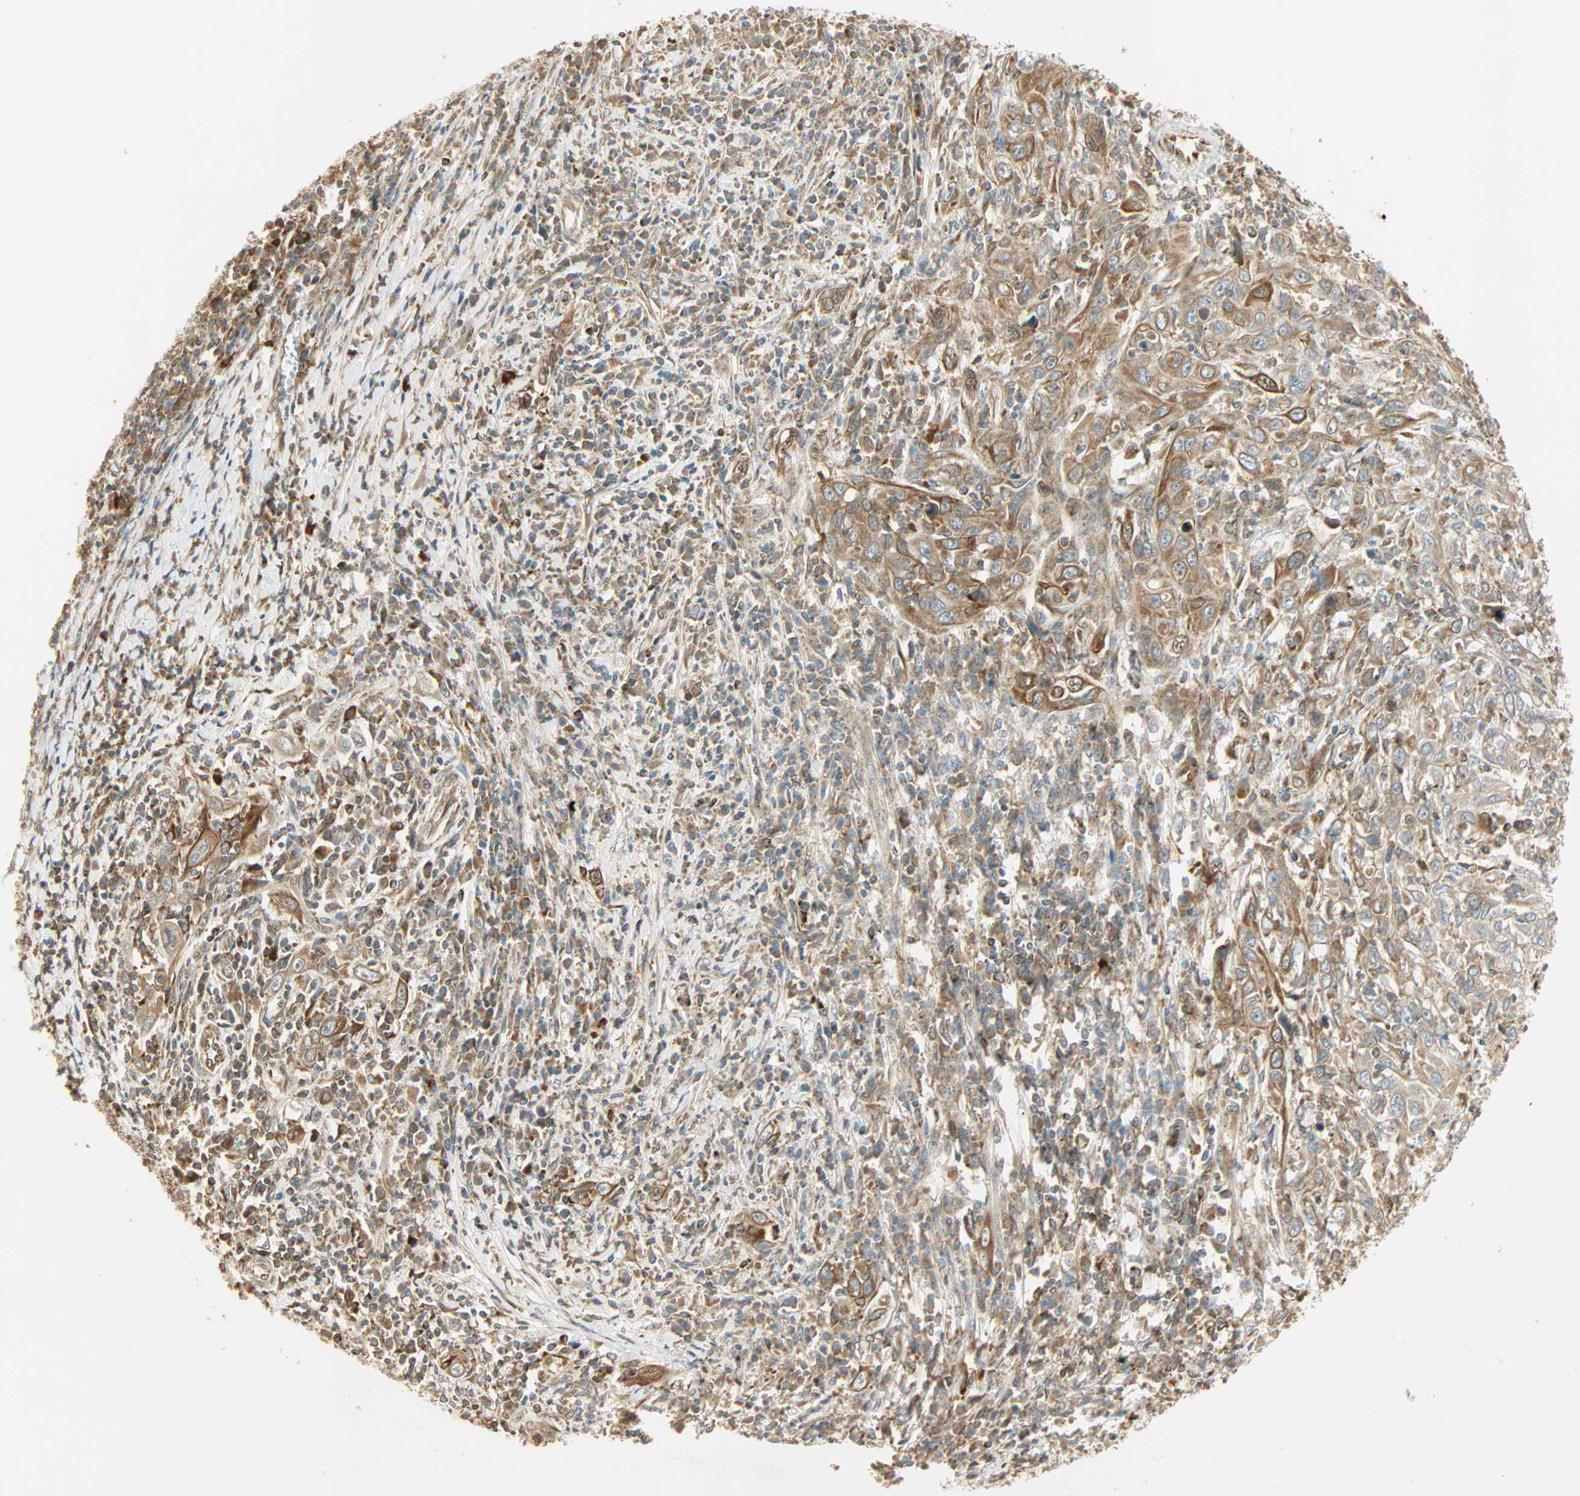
{"staining": {"intensity": "moderate", "quantity": ">75%", "location": "cytoplasmic/membranous"}, "tissue": "cervical cancer", "cell_type": "Tumor cells", "image_type": "cancer", "snomed": [{"axis": "morphology", "description": "Squamous cell carcinoma, NOS"}, {"axis": "topography", "description": "Cervix"}], "caption": "Protein staining by IHC reveals moderate cytoplasmic/membranous positivity in approximately >75% of tumor cells in cervical squamous cell carcinoma.", "gene": "PNPLA6", "patient": {"sex": "female", "age": 46}}